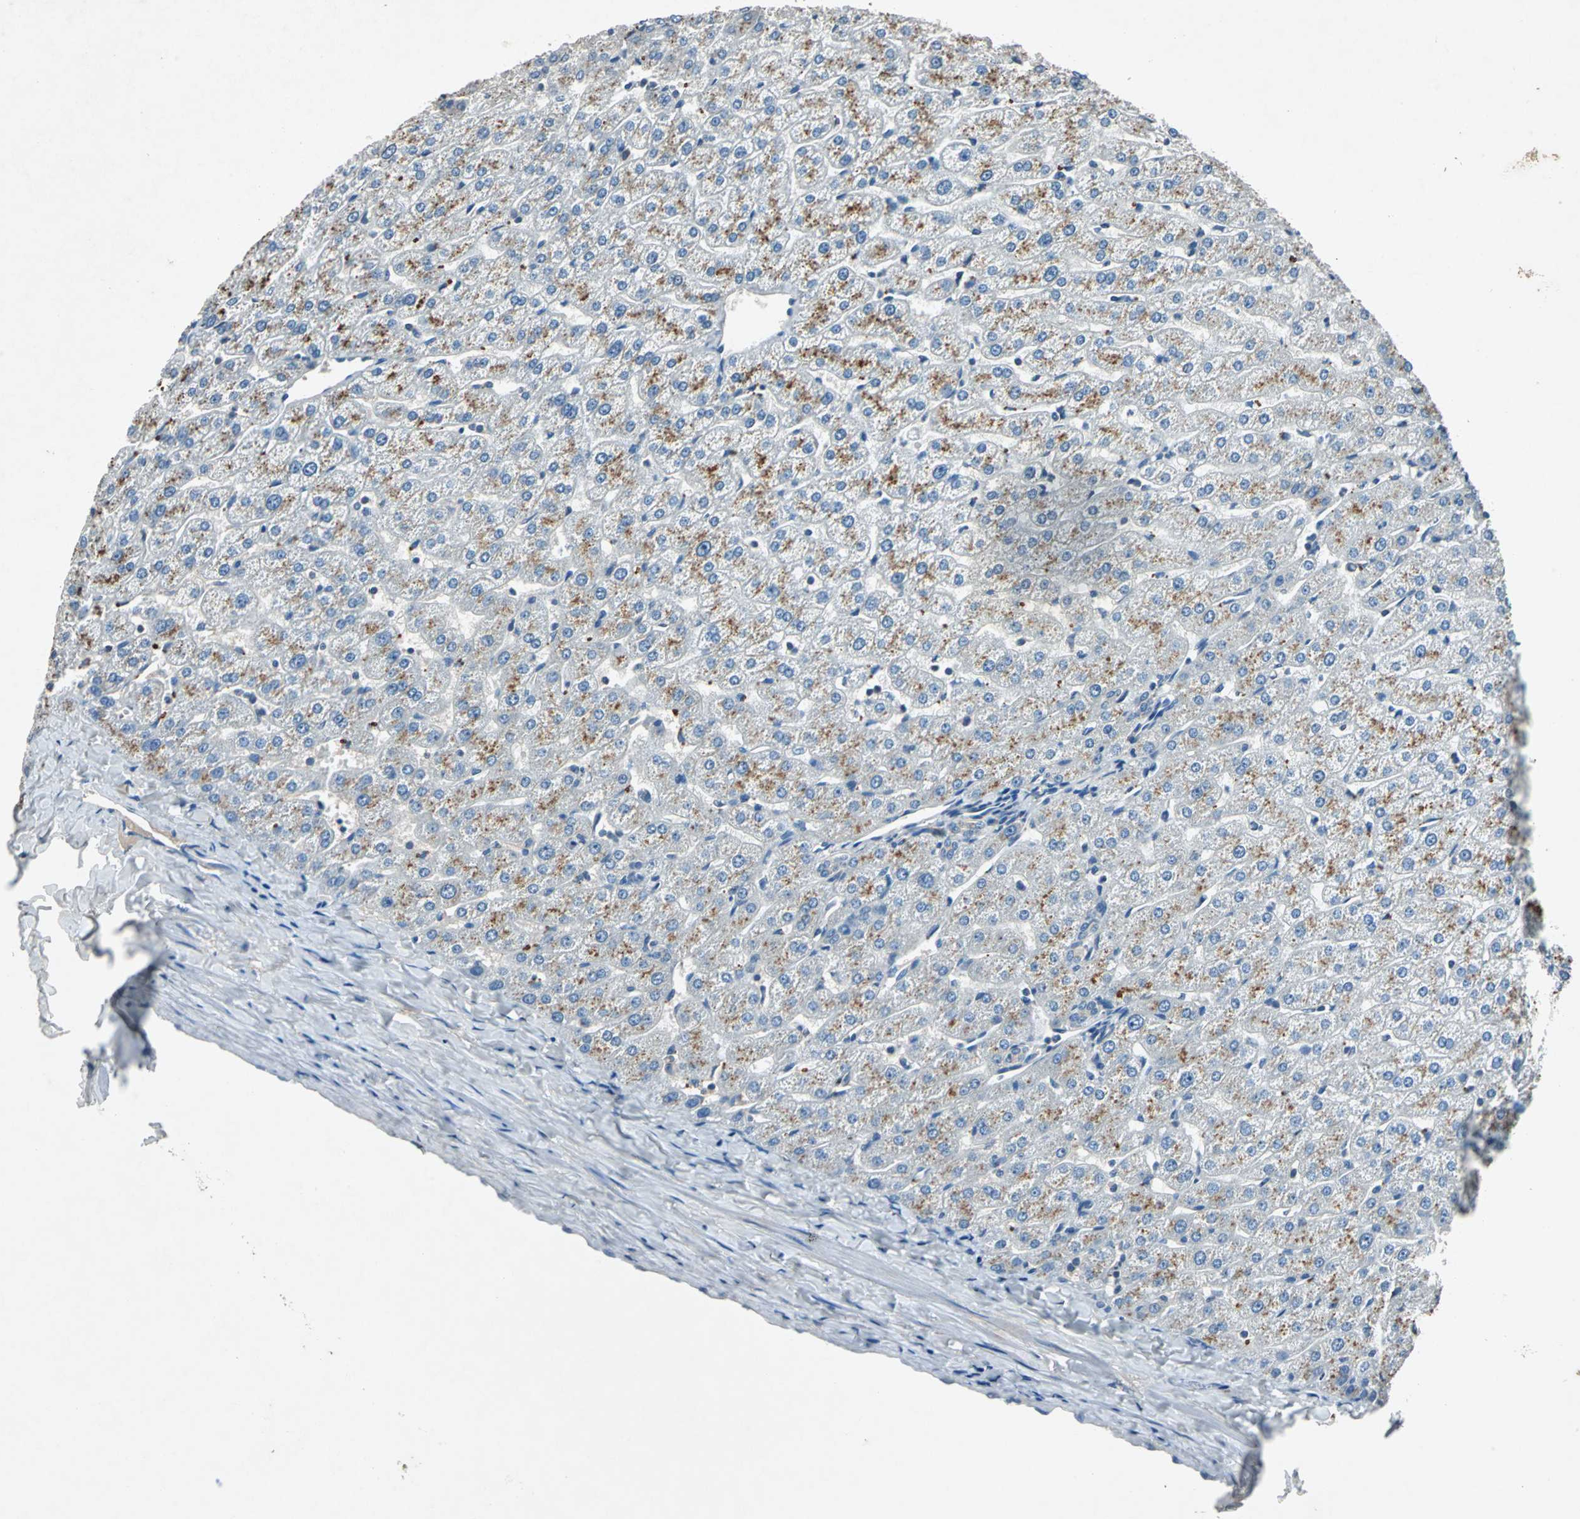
{"staining": {"intensity": "negative", "quantity": "none", "location": "none"}, "tissue": "liver", "cell_type": "Cholangiocytes", "image_type": "normal", "snomed": [{"axis": "morphology", "description": "Normal tissue, NOS"}, {"axis": "morphology", "description": "Fibrosis, NOS"}, {"axis": "topography", "description": "Liver"}], "caption": "A photomicrograph of human liver is negative for staining in cholangiocytes. The staining was performed using DAB (3,3'-diaminobenzidine) to visualize the protein expression in brown, while the nuclei were stained in blue with hematoxylin (Magnification: 20x).", "gene": "SLC2A13", "patient": {"sex": "female", "age": 29}}